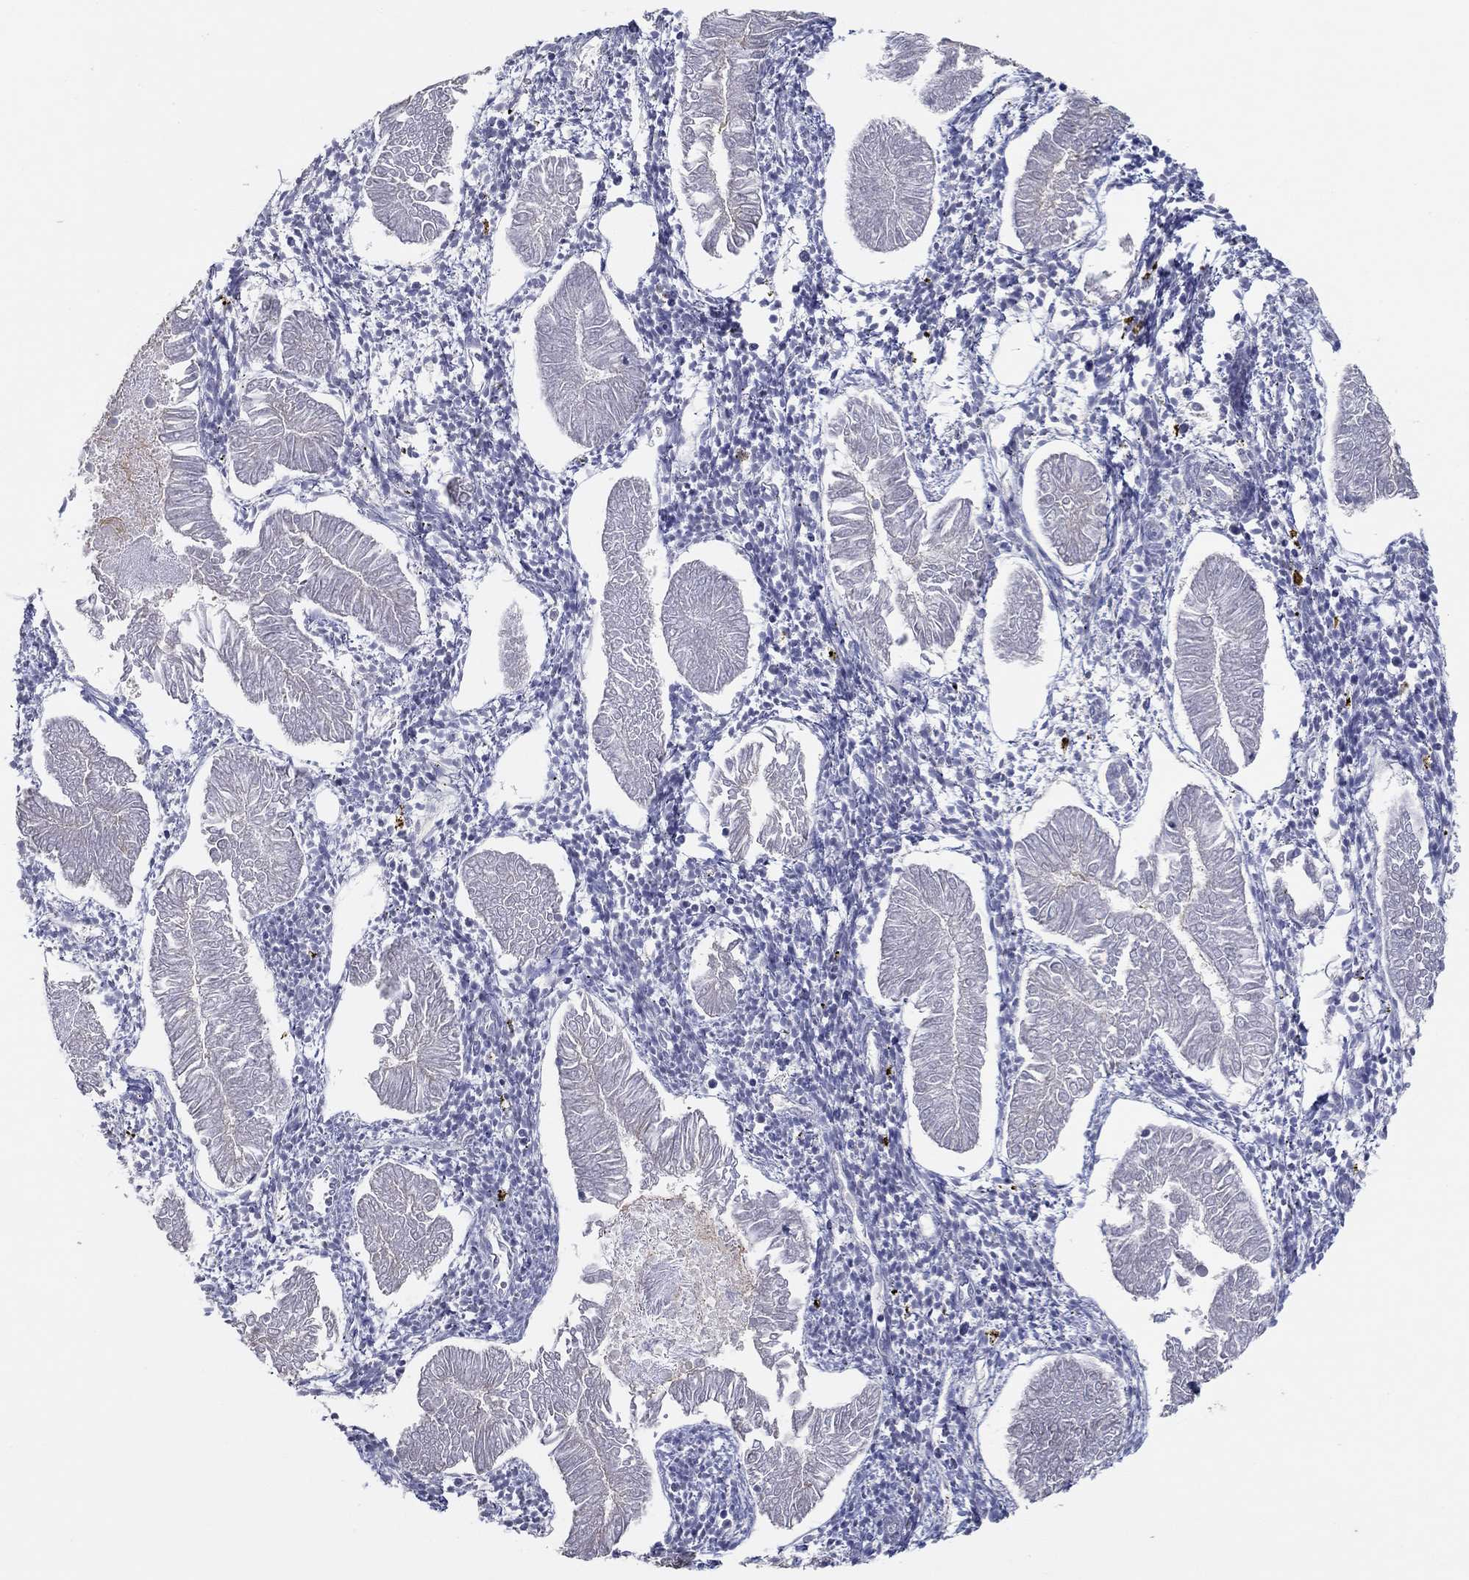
{"staining": {"intensity": "negative", "quantity": "none", "location": "none"}, "tissue": "endometrial cancer", "cell_type": "Tumor cells", "image_type": "cancer", "snomed": [{"axis": "morphology", "description": "Adenocarcinoma, NOS"}, {"axis": "topography", "description": "Endometrium"}], "caption": "A high-resolution photomicrograph shows immunohistochemistry staining of adenocarcinoma (endometrial), which displays no significant positivity in tumor cells.", "gene": "DOCK3", "patient": {"sex": "female", "age": 53}}